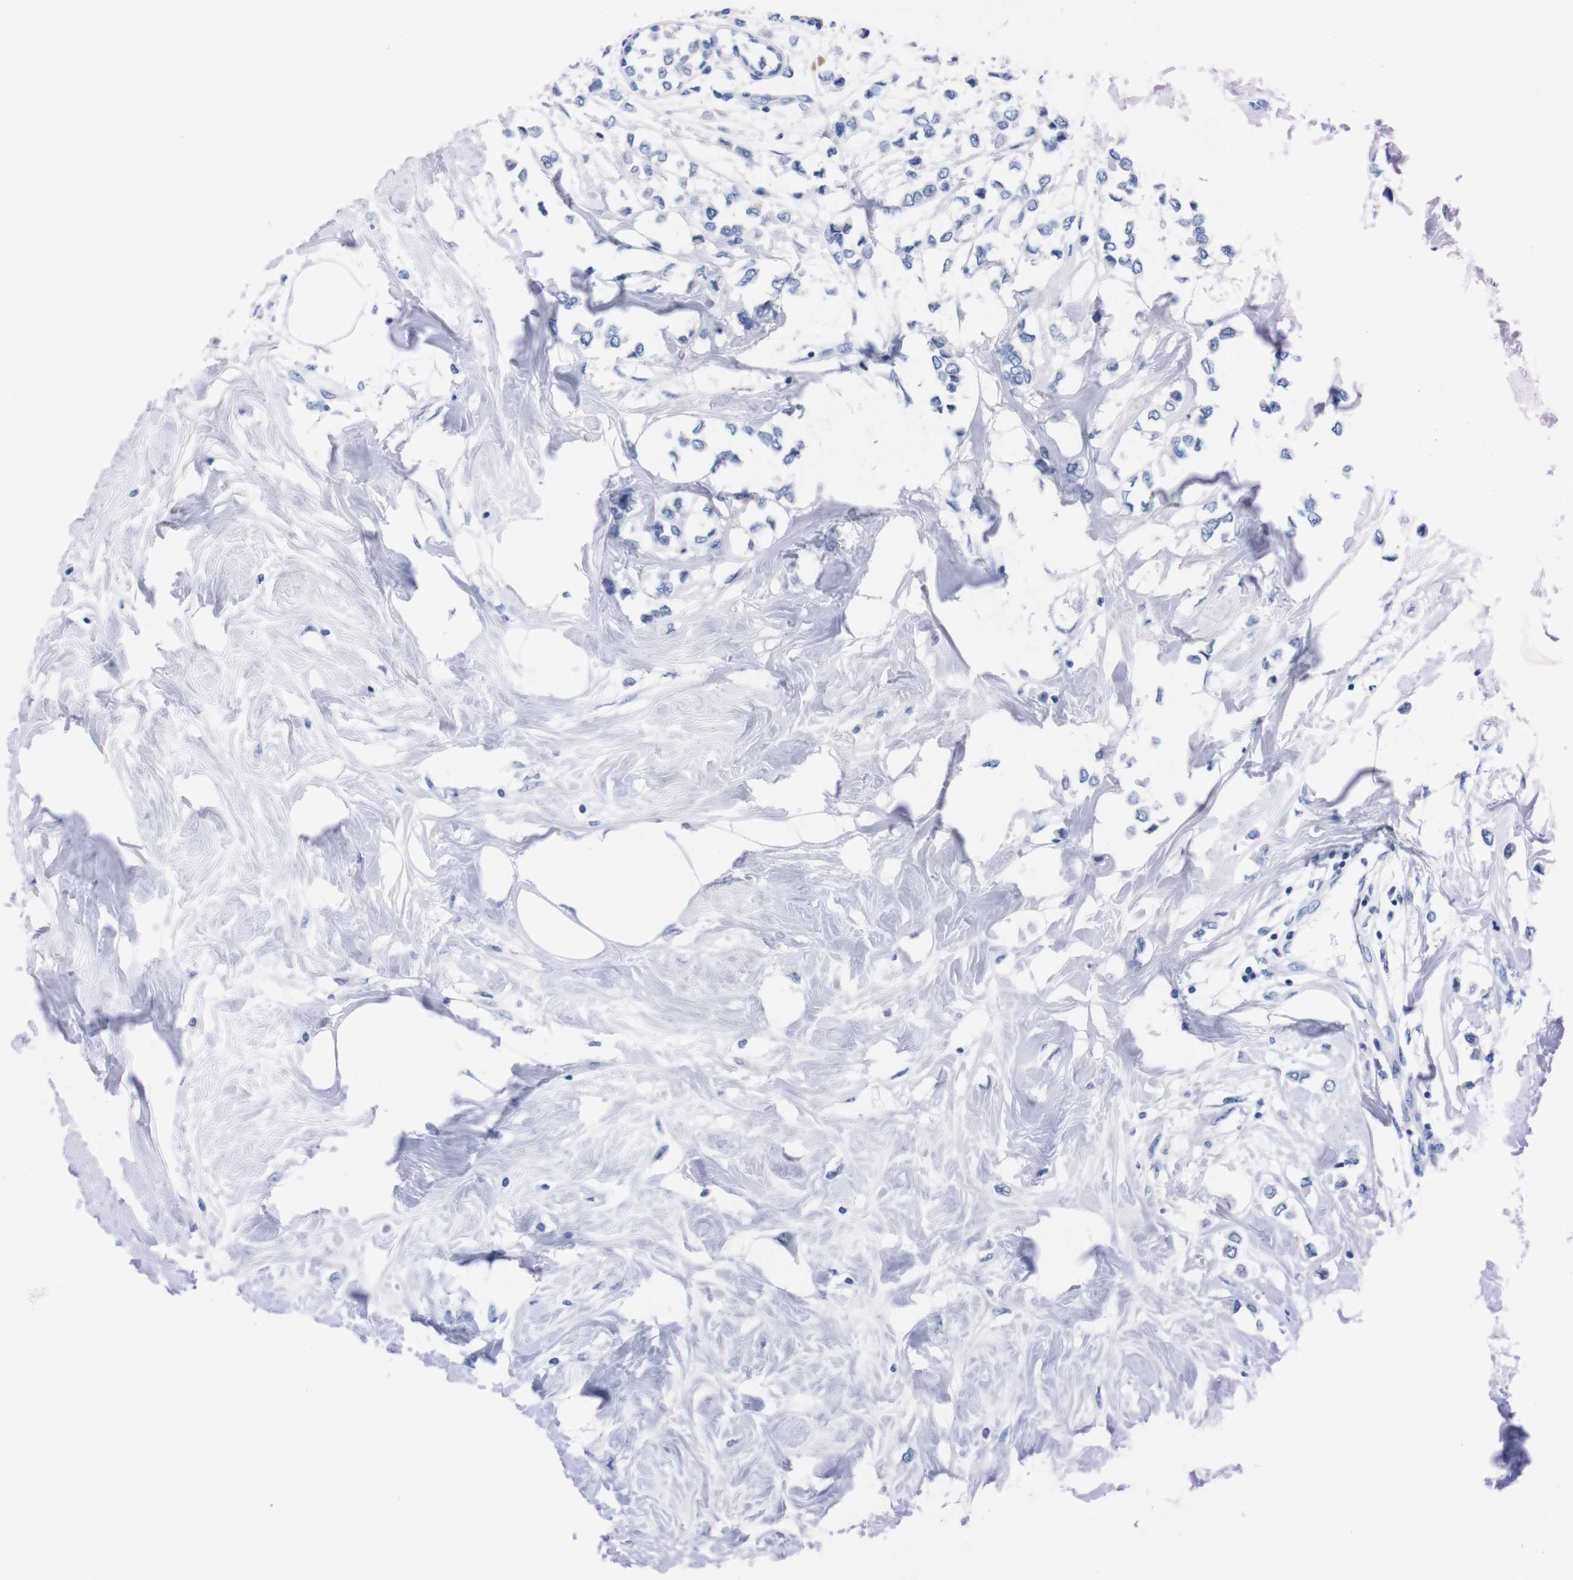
{"staining": {"intensity": "negative", "quantity": "none", "location": "none"}, "tissue": "breast cancer", "cell_type": "Tumor cells", "image_type": "cancer", "snomed": [{"axis": "morphology", "description": "Lobular carcinoma"}, {"axis": "topography", "description": "Breast"}], "caption": "High magnification brightfield microscopy of breast cancer stained with DAB (3,3'-diaminobenzidine) (brown) and counterstained with hematoxylin (blue): tumor cells show no significant expression. (DAB immunohistochemistry (IHC) with hematoxylin counter stain).", "gene": "TMEM243", "patient": {"sex": "female", "age": 51}}